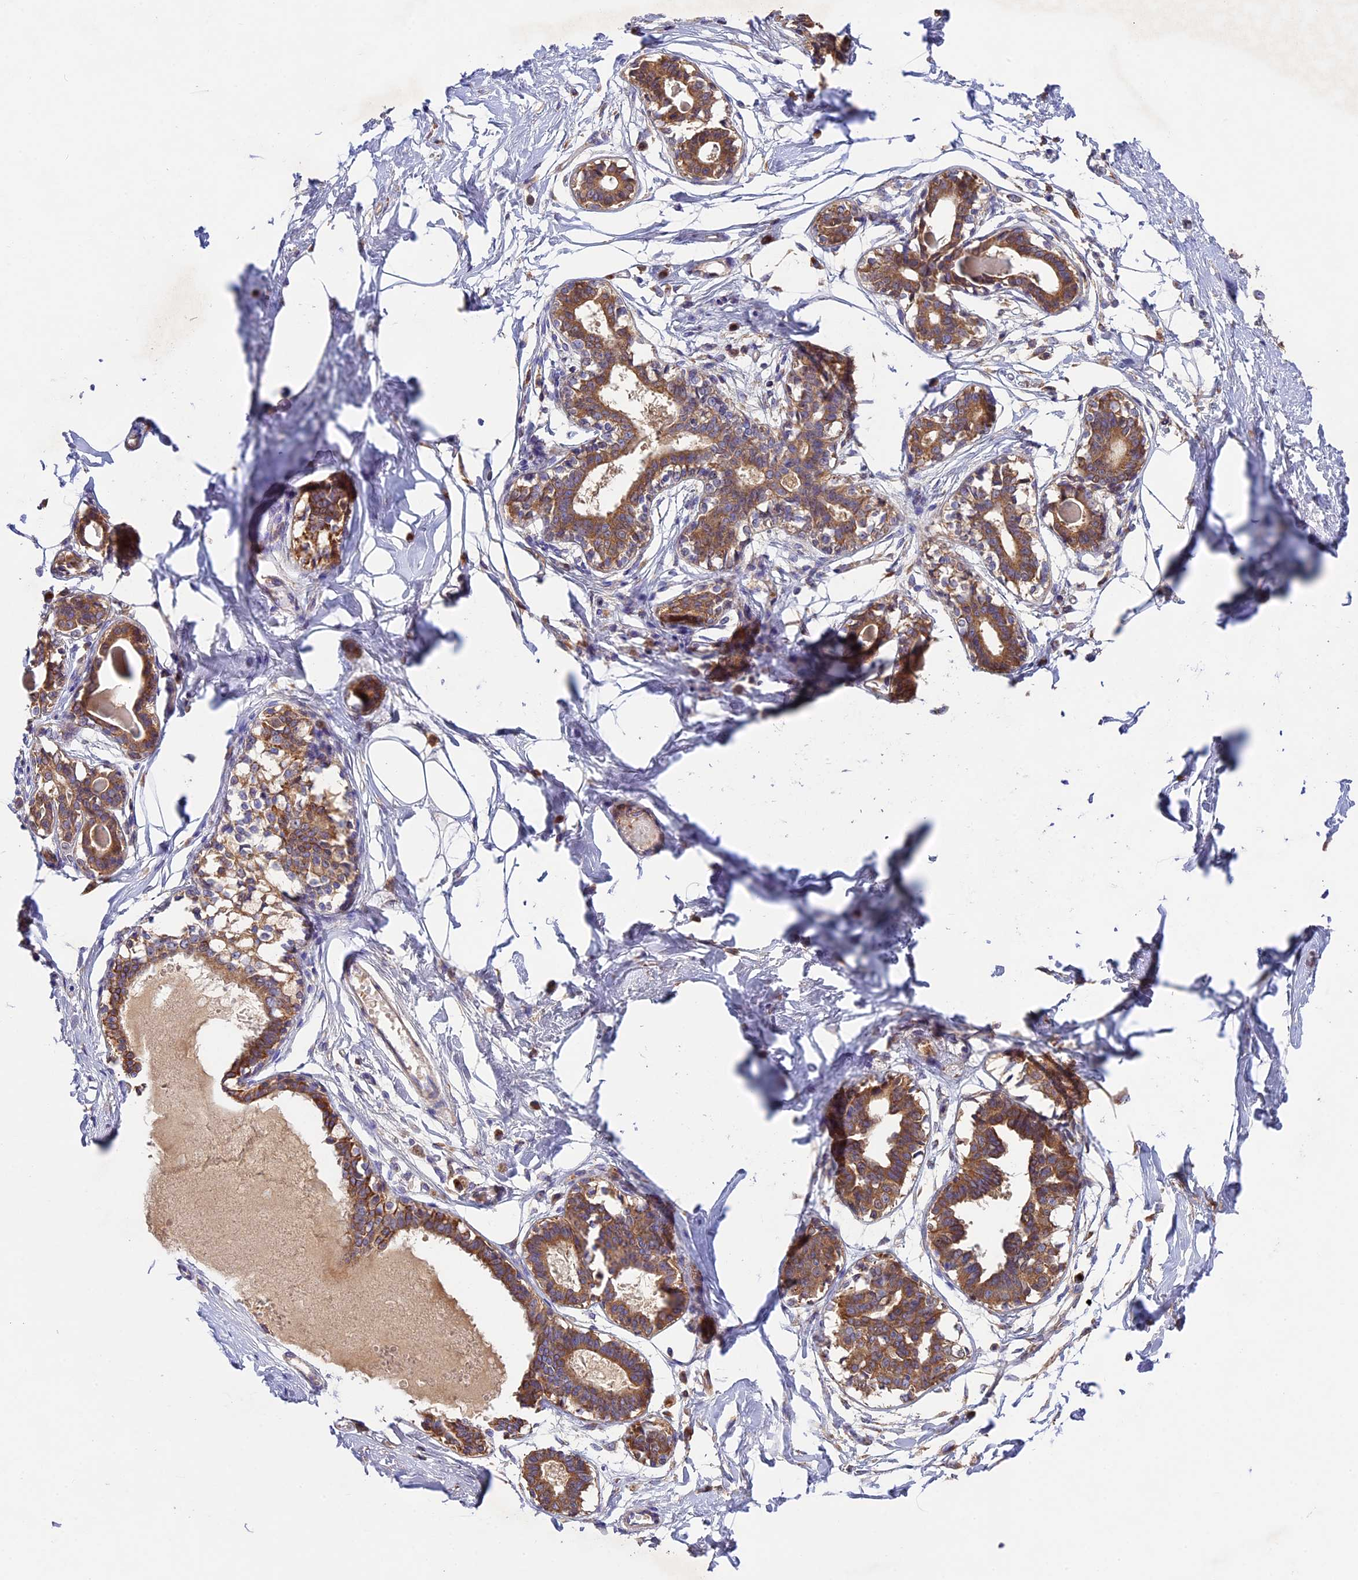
{"staining": {"intensity": "negative", "quantity": "none", "location": "none"}, "tissue": "breast", "cell_type": "Adipocytes", "image_type": "normal", "snomed": [{"axis": "morphology", "description": "Normal tissue, NOS"}, {"axis": "topography", "description": "Breast"}], "caption": "High power microscopy micrograph of an immunohistochemistry histopathology image of benign breast, revealing no significant positivity in adipocytes. (Stains: DAB (3,3'-diaminobenzidine) immunohistochemistry (IHC) with hematoxylin counter stain, Microscopy: brightfield microscopy at high magnification).", "gene": "OCEL1", "patient": {"sex": "female", "age": 45}}